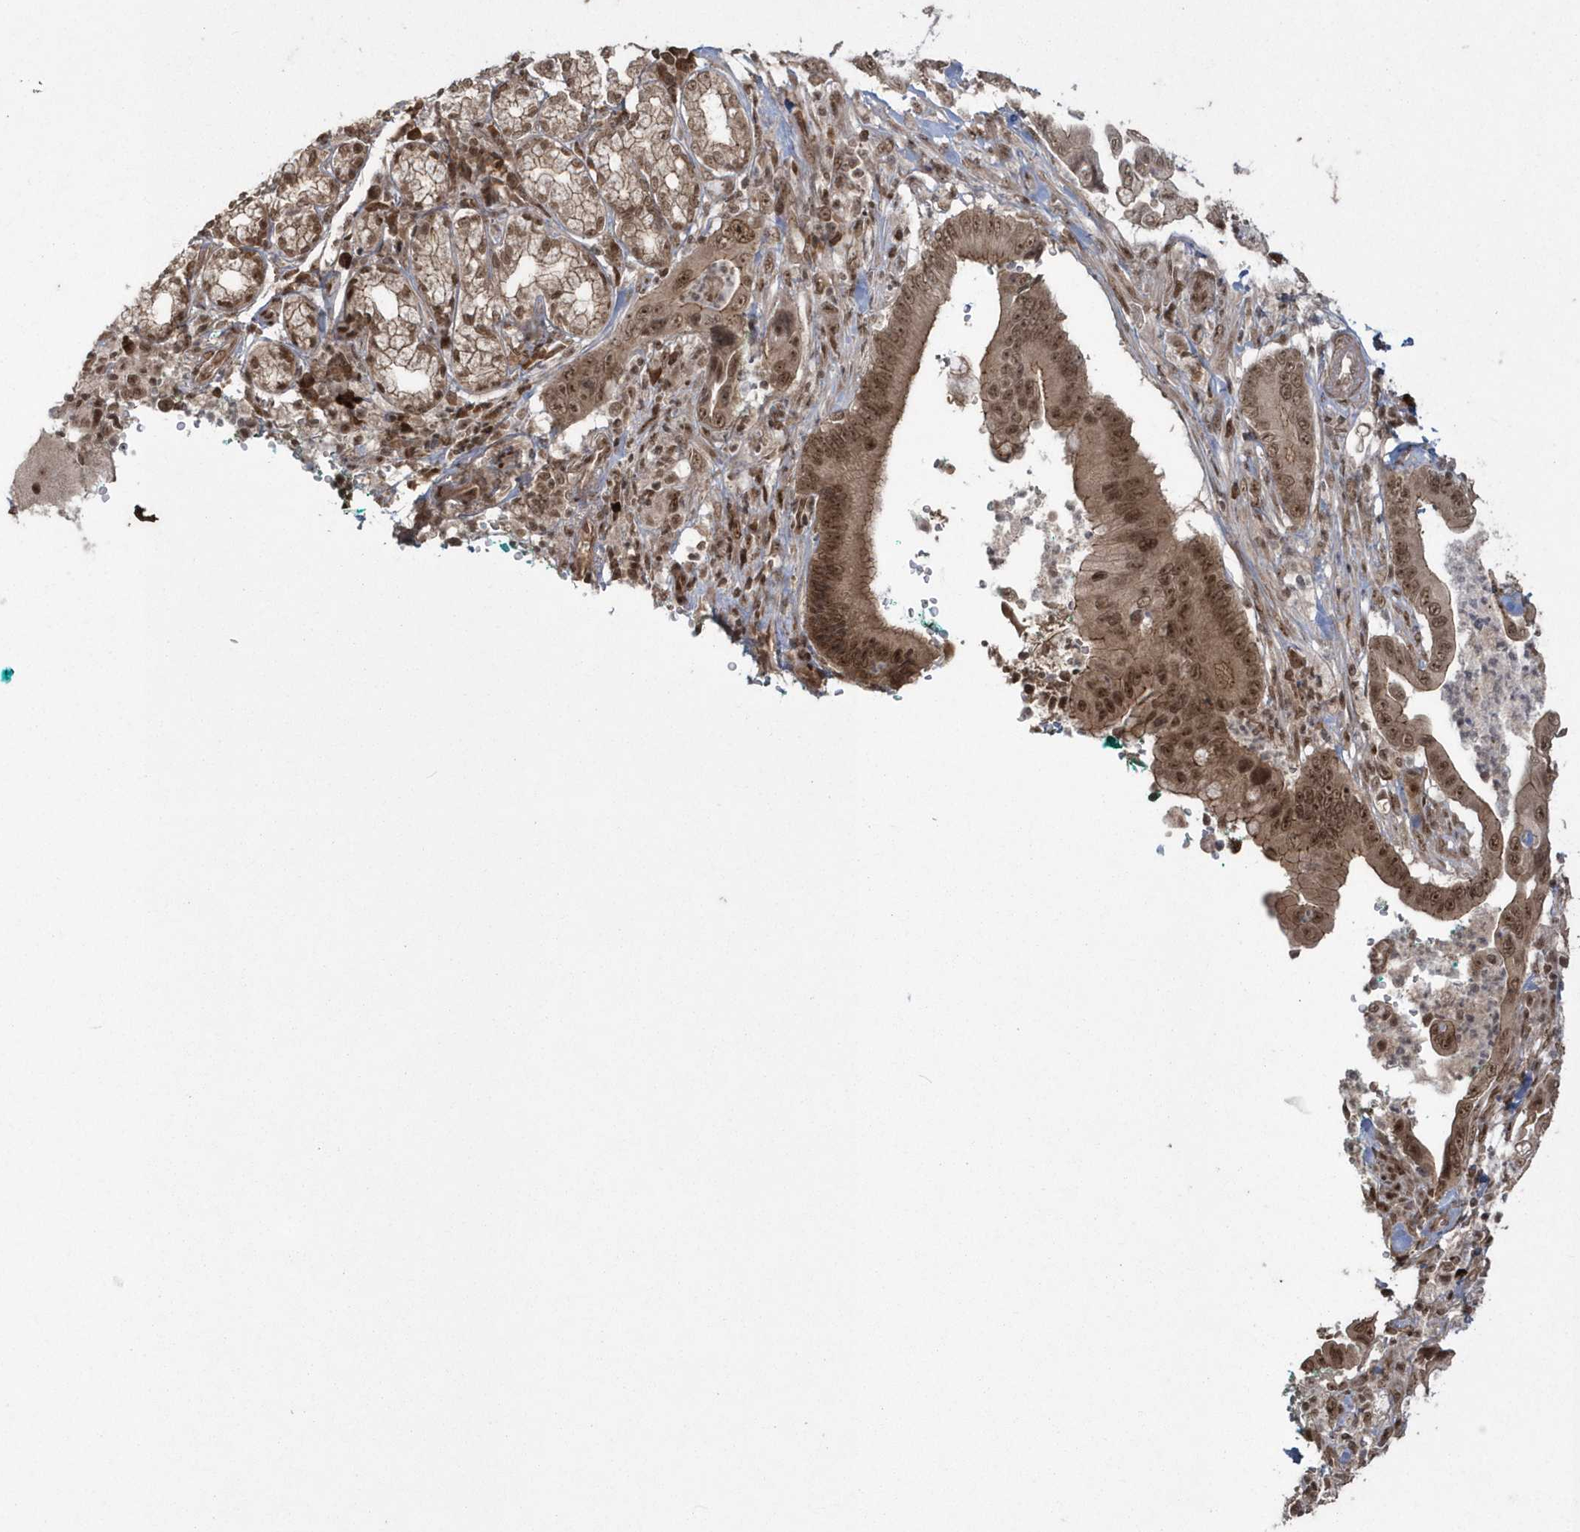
{"staining": {"intensity": "moderate", "quantity": ">75%", "location": "cytoplasmic/membranous,nuclear"}, "tissue": "pancreatic cancer", "cell_type": "Tumor cells", "image_type": "cancer", "snomed": [{"axis": "morphology", "description": "Adenocarcinoma, NOS"}, {"axis": "topography", "description": "Pancreas"}], "caption": "High-power microscopy captured an immunohistochemistry histopathology image of adenocarcinoma (pancreatic), revealing moderate cytoplasmic/membranous and nuclear expression in about >75% of tumor cells.", "gene": "EPB41L4A", "patient": {"sex": "male", "age": 78}}